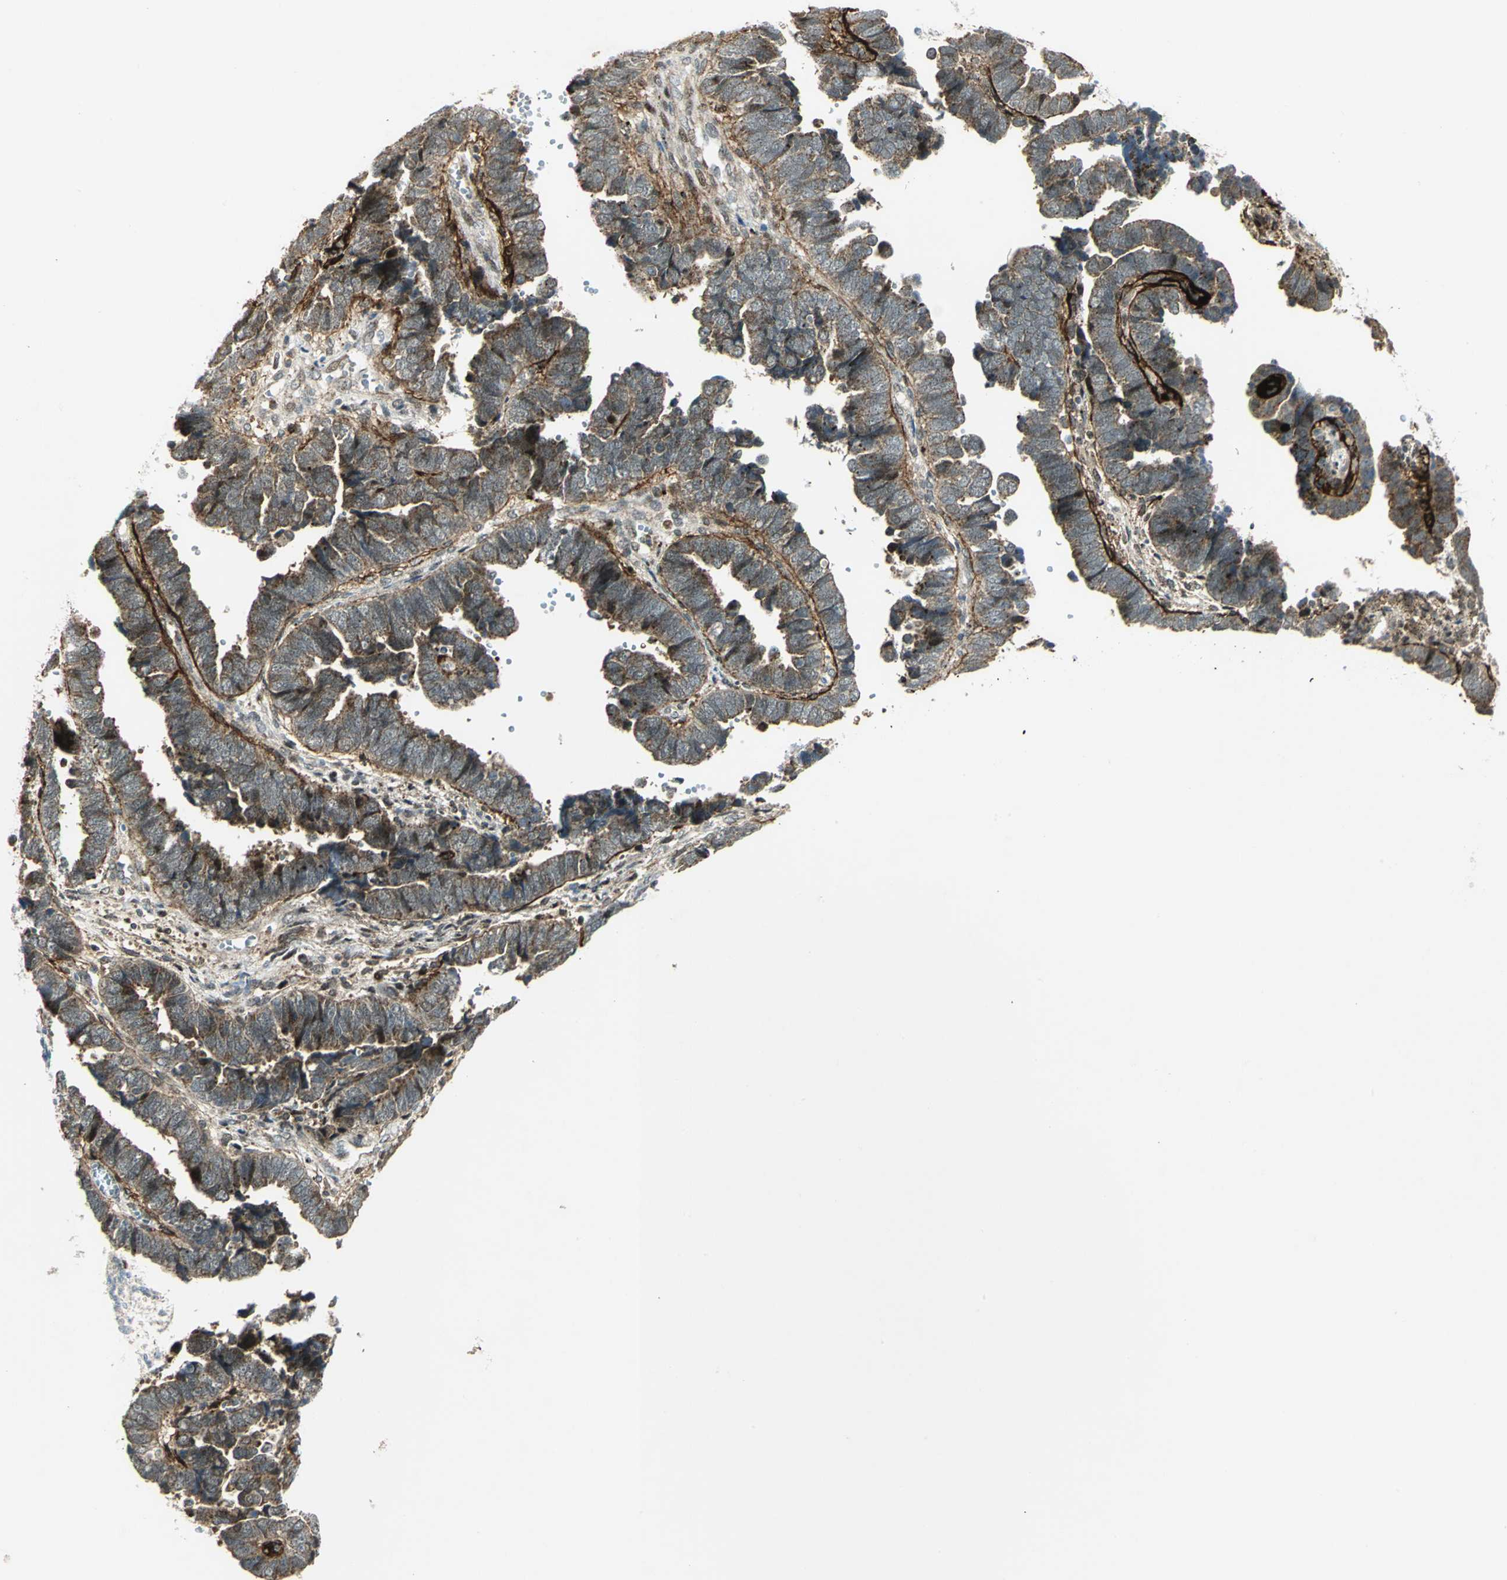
{"staining": {"intensity": "moderate", "quantity": ">75%", "location": "cytoplasmic/membranous"}, "tissue": "endometrial cancer", "cell_type": "Tumor cells", "image_type": "cancer", "snomed": [{"axis": "morphology", "description": "Adenocarcinoma, NOS"}, {"axis": "topography", "description": "Endometrium"}], "caption": "There is medium levels of moderate cytoplasmic/membranous staining in tumor cells of endometrial cancer, as demonstrated by immunohistochemical staining (brown color).", "gene": "ATP6V1A", "patient": {"sex": "female", "age": 75}}